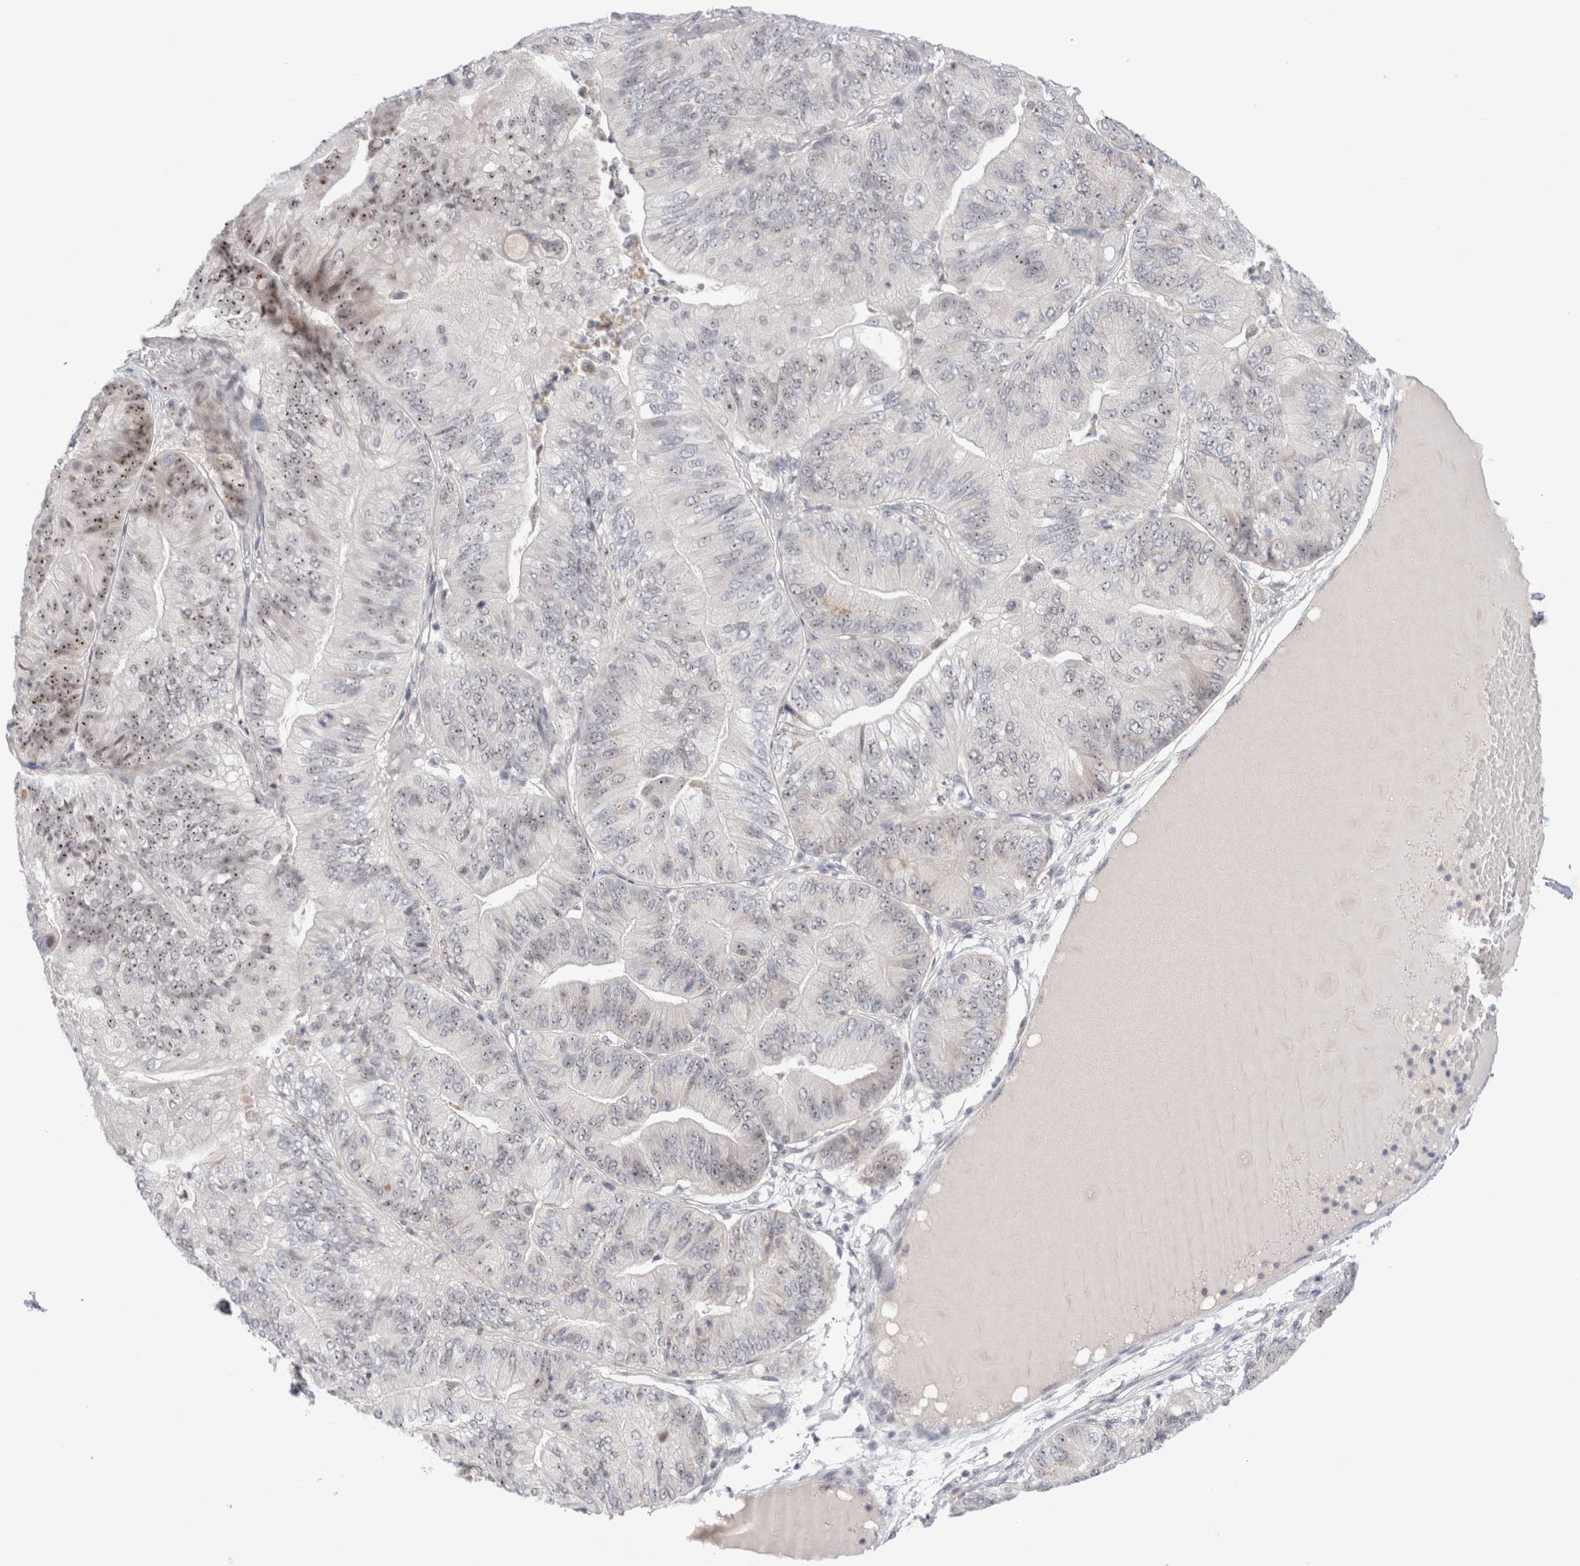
{"staining": {"intensity": "moderate", "quantity": "25%-75%", "location": "nuclear"}, "tissue": "ovarian cancer", "cell_type": "Tumor cells", "image_type": "cancer", "snomed": [{"axis": "morphology", "description": "Cystadenocarcinoma, mucinous, NOS"}, {"axis": "topography", "description": "Ovary"}], "caption": "Tumor cells display medium levels of moderate nuclear expression in about 25%-75% of cells in ovarian mucinous cystadenocarcinoma.", "gene": "CERS5", "patient": {"sex": "female", "age": 61}}